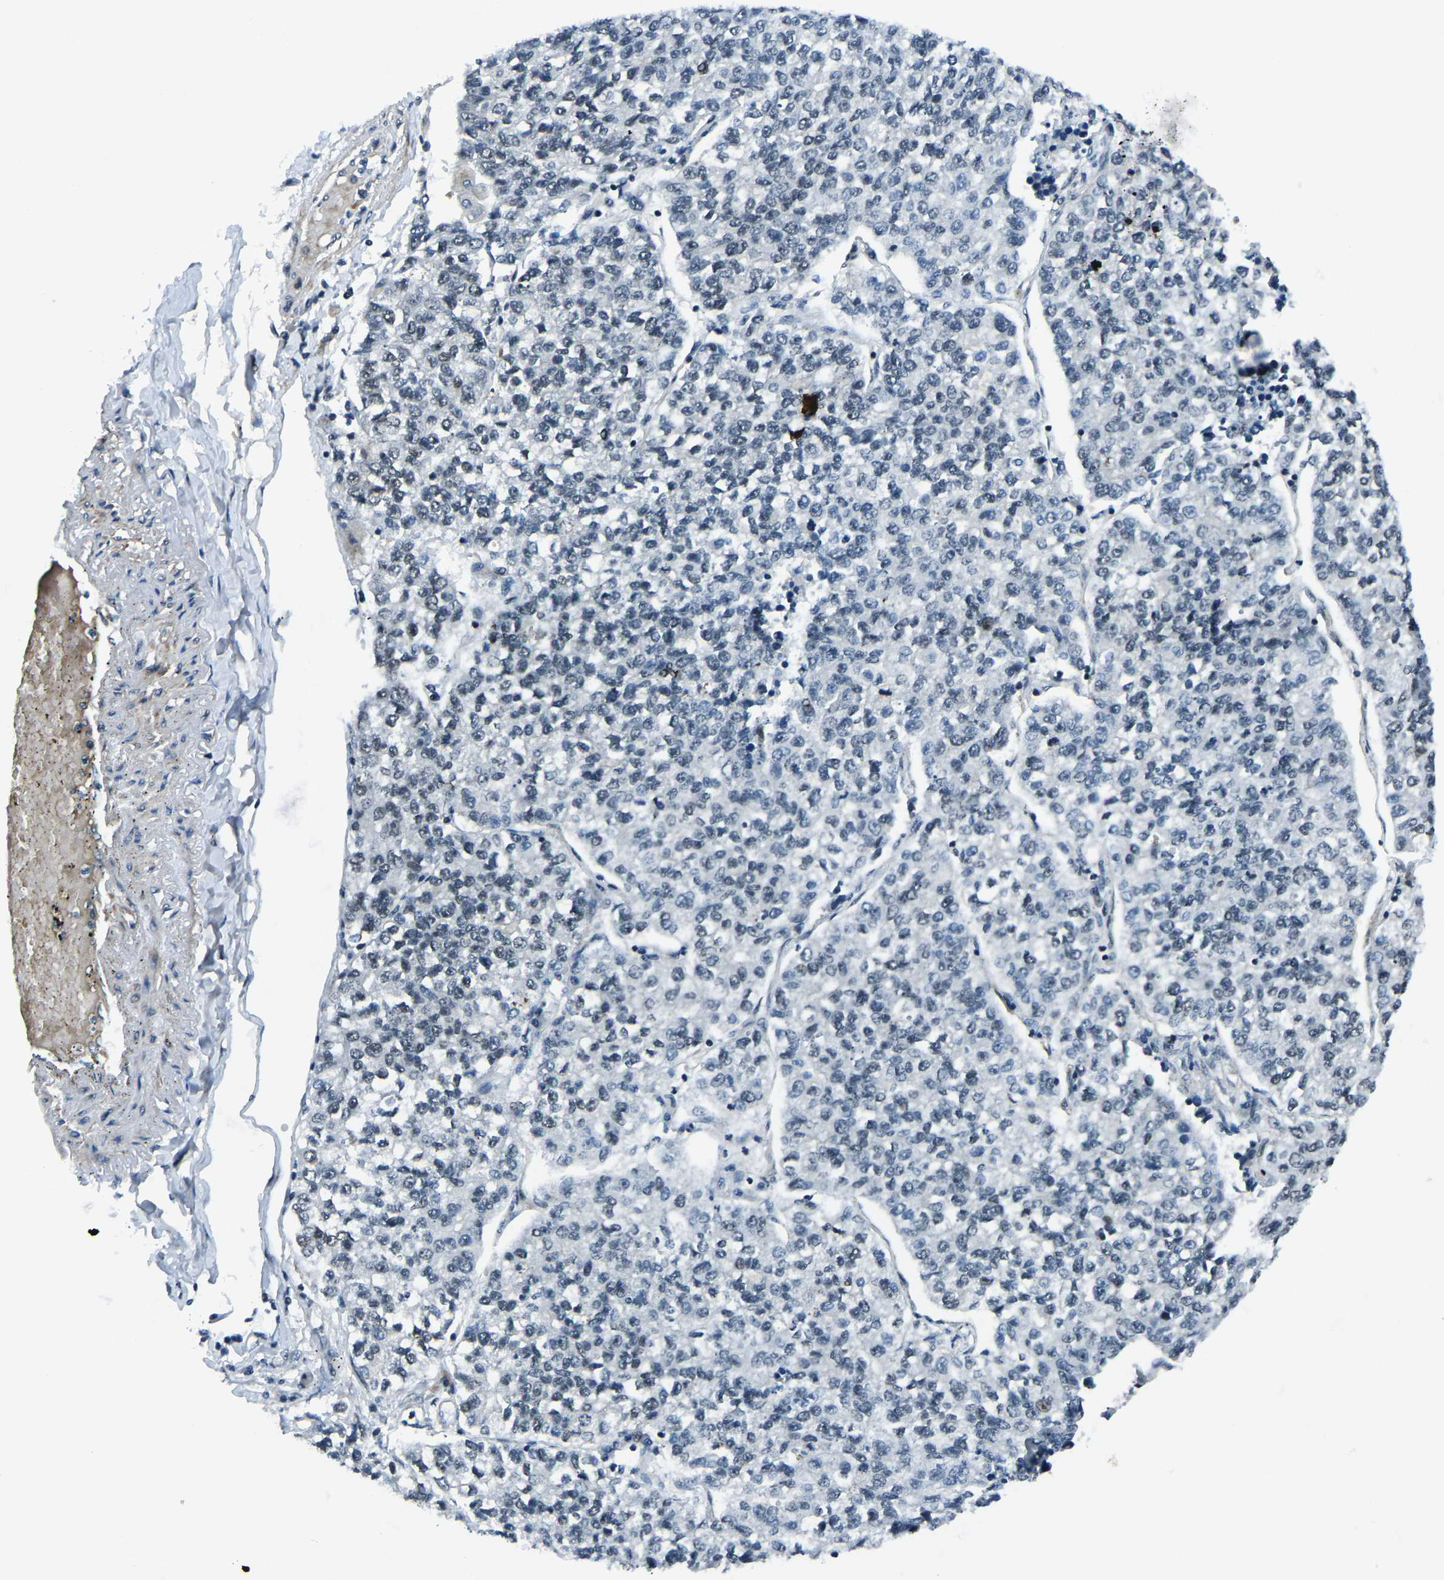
{"staining": {"intensity": "negative", "quantity": "none", "location": "none"}, "tissue": "lung cancer", "cell_type": "Tumor cells", "image_type": "cancer", "snomed": [{"axis": "morphology", "description": "Adenocarcinoma, NOS"}, {"axis": "topography", "description": "Lung"}], "caption": "The IHC image has no significant positivity in tumor cells of lung cancer tissue.", "gene": "PRCC", "patient": {"sex": "male", "age": 49}}